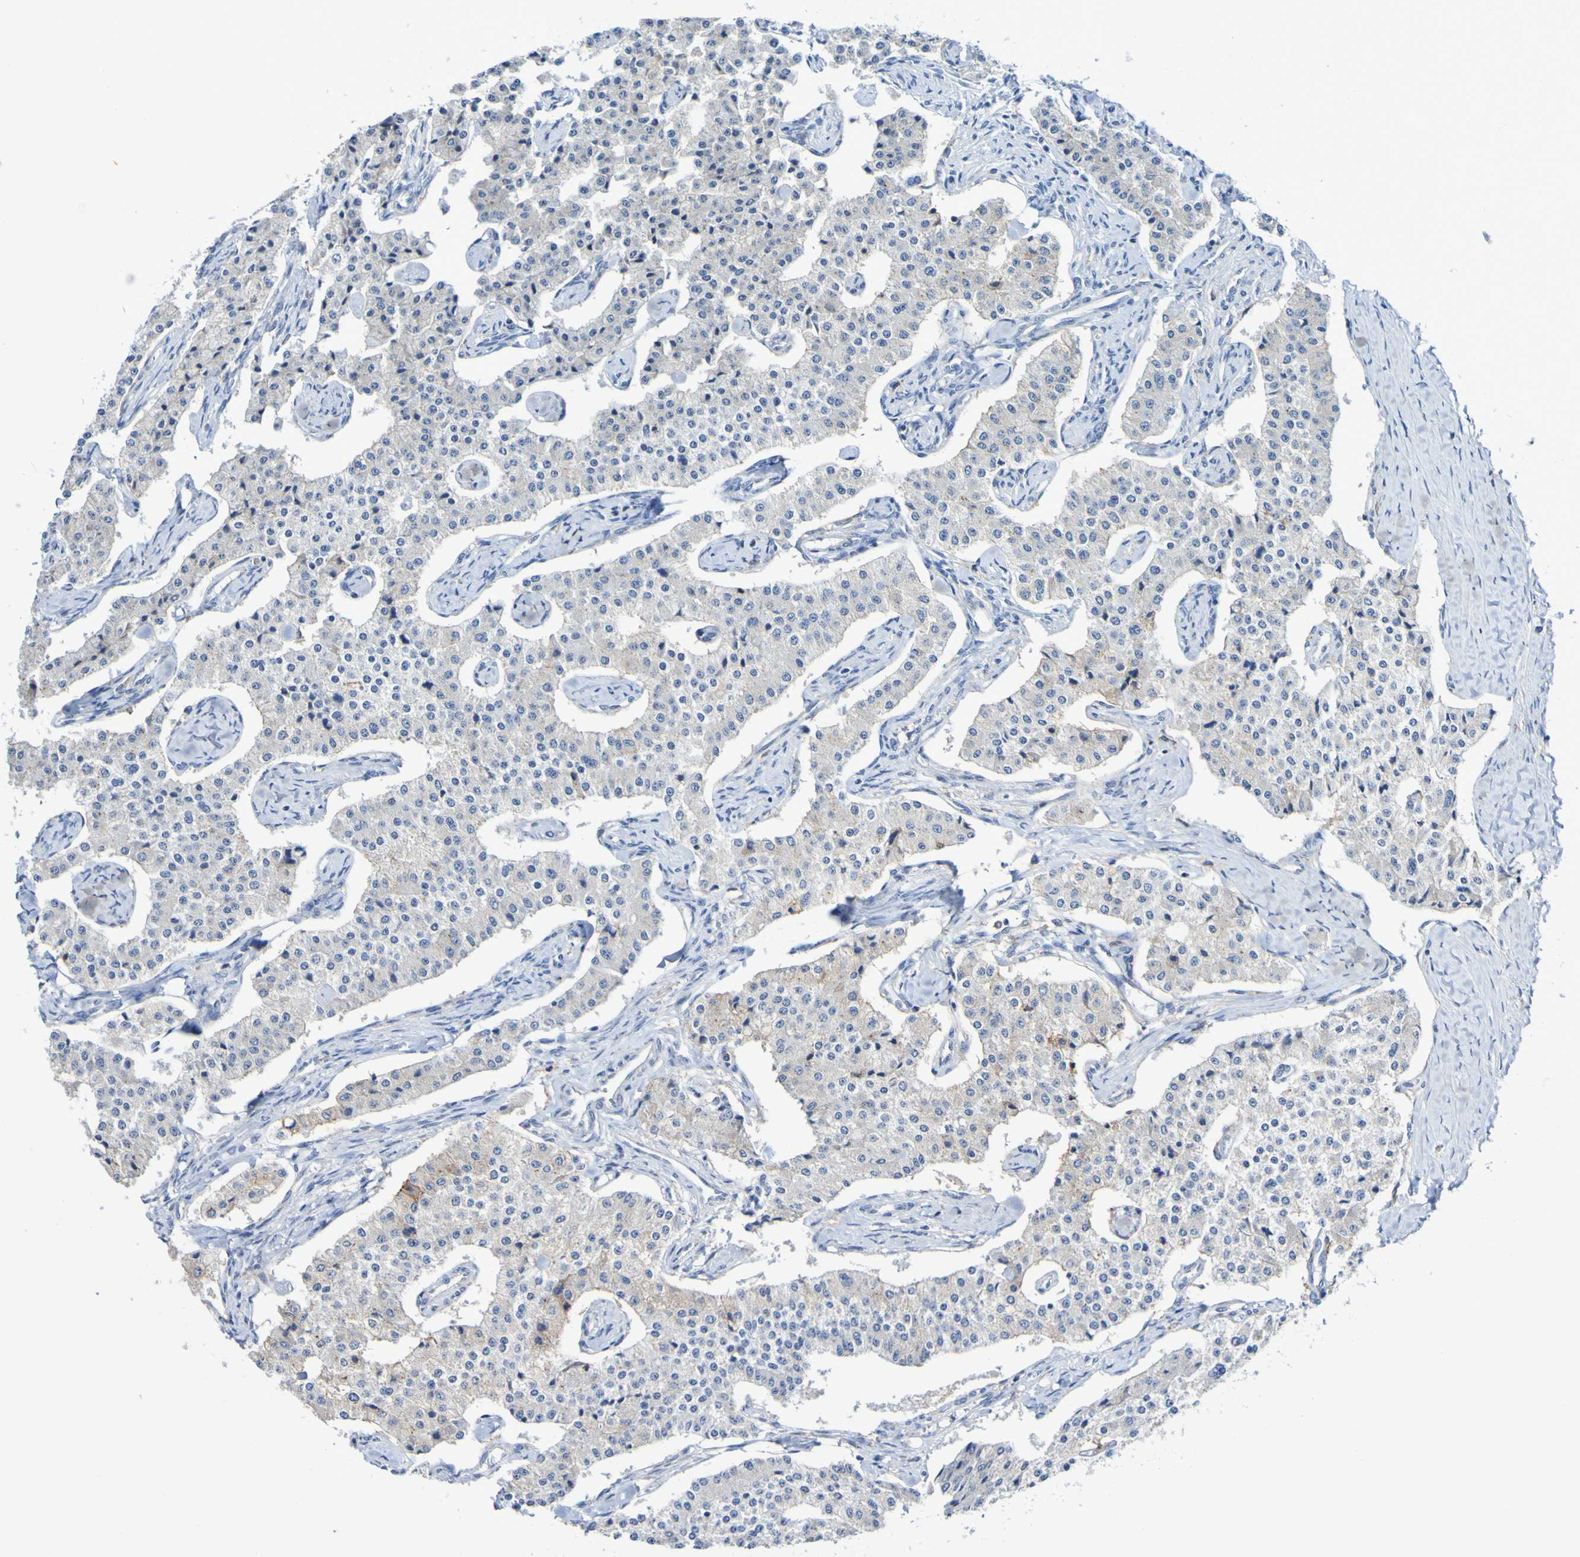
{"staining": {"intensity": "negative", "quantity": "none", "location": "none"}, "tissue": "carcinoid", "cell_type": "Tumor cells", "image_type": "cancer", "snomed": [{"axis": "morphology", "description": "Carcinoid, malignant, NOS"}, {"axis": "topography", "description": "Colon"}], "caption": "Immunohistochemical staining of human carcinoid shows no significant positivity in tumor cells. The staining was performed using DAB to visualize the protein expression in brown, while the nuclei were stained in blue with hematoxylin (Magnification: 20x).", "gene": "SLC3A2", "patient": {"sex": "female", "age": 52}}